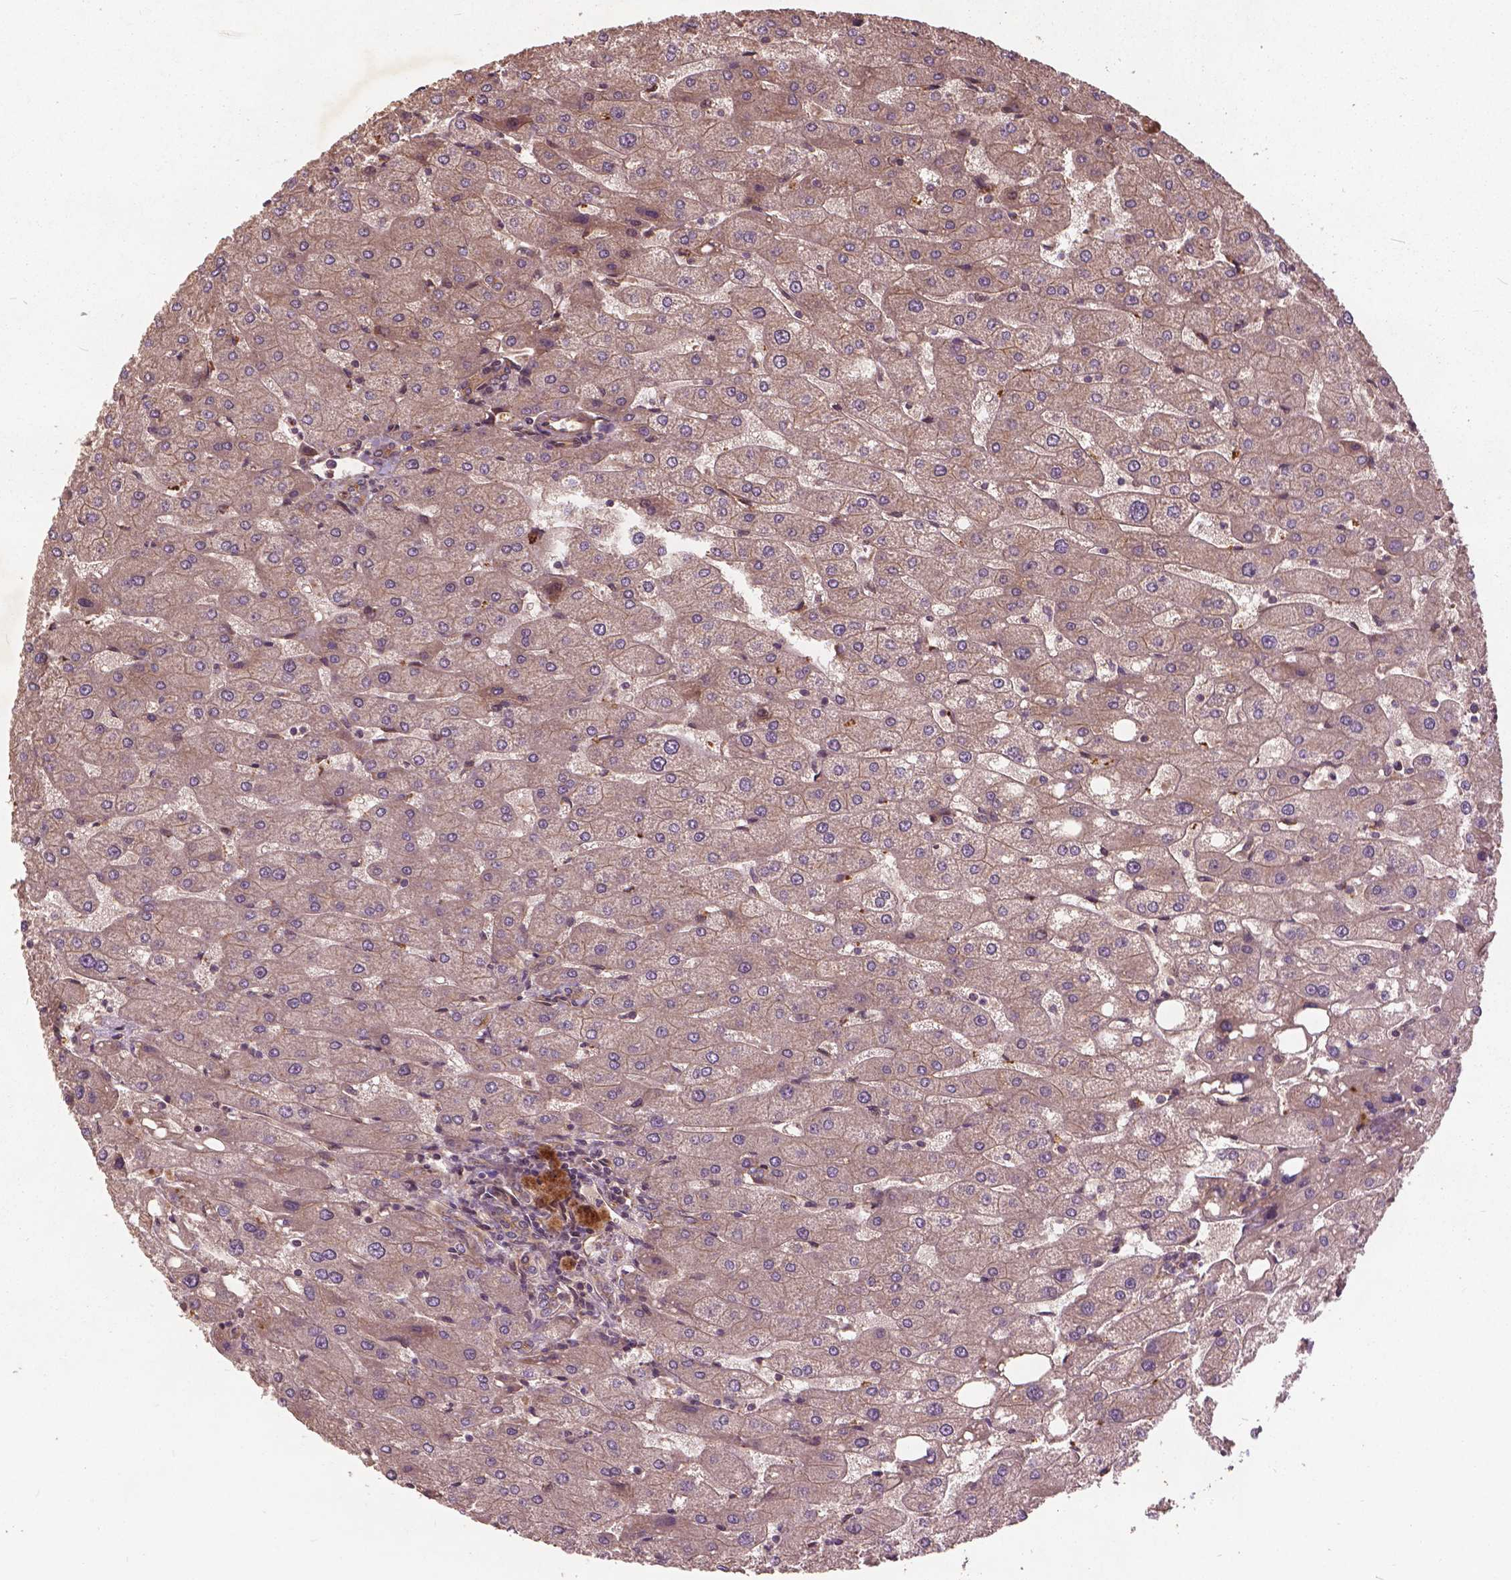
{"staining": {"intensity": "moderate", "quantity": ">75%", "location": "cytoplasmic/membranous"}, "tissue": "liver", "cell_type": "Cholangiocytes", "image_type": "normal", "snomed": [{"axis": "morphology", "description": "Normal tissue, NOS"}, {"axis": "topography", "description": "Liver"}], "caption": "Immunohistochemistry (IHC) staining of benign liver, which shows medium levels of moderate cytoplasmic/membranous staining in approximately >75% of cholangiocytes indicating moderate cytoplasmic/membranous protein staining. The staining was performed using DAB (brown) for protein detection and nuclei were counterstained in hematoxylin (blue).", "gene": "UBXN2A", "patient": {"sex": "male", "age": 67}}